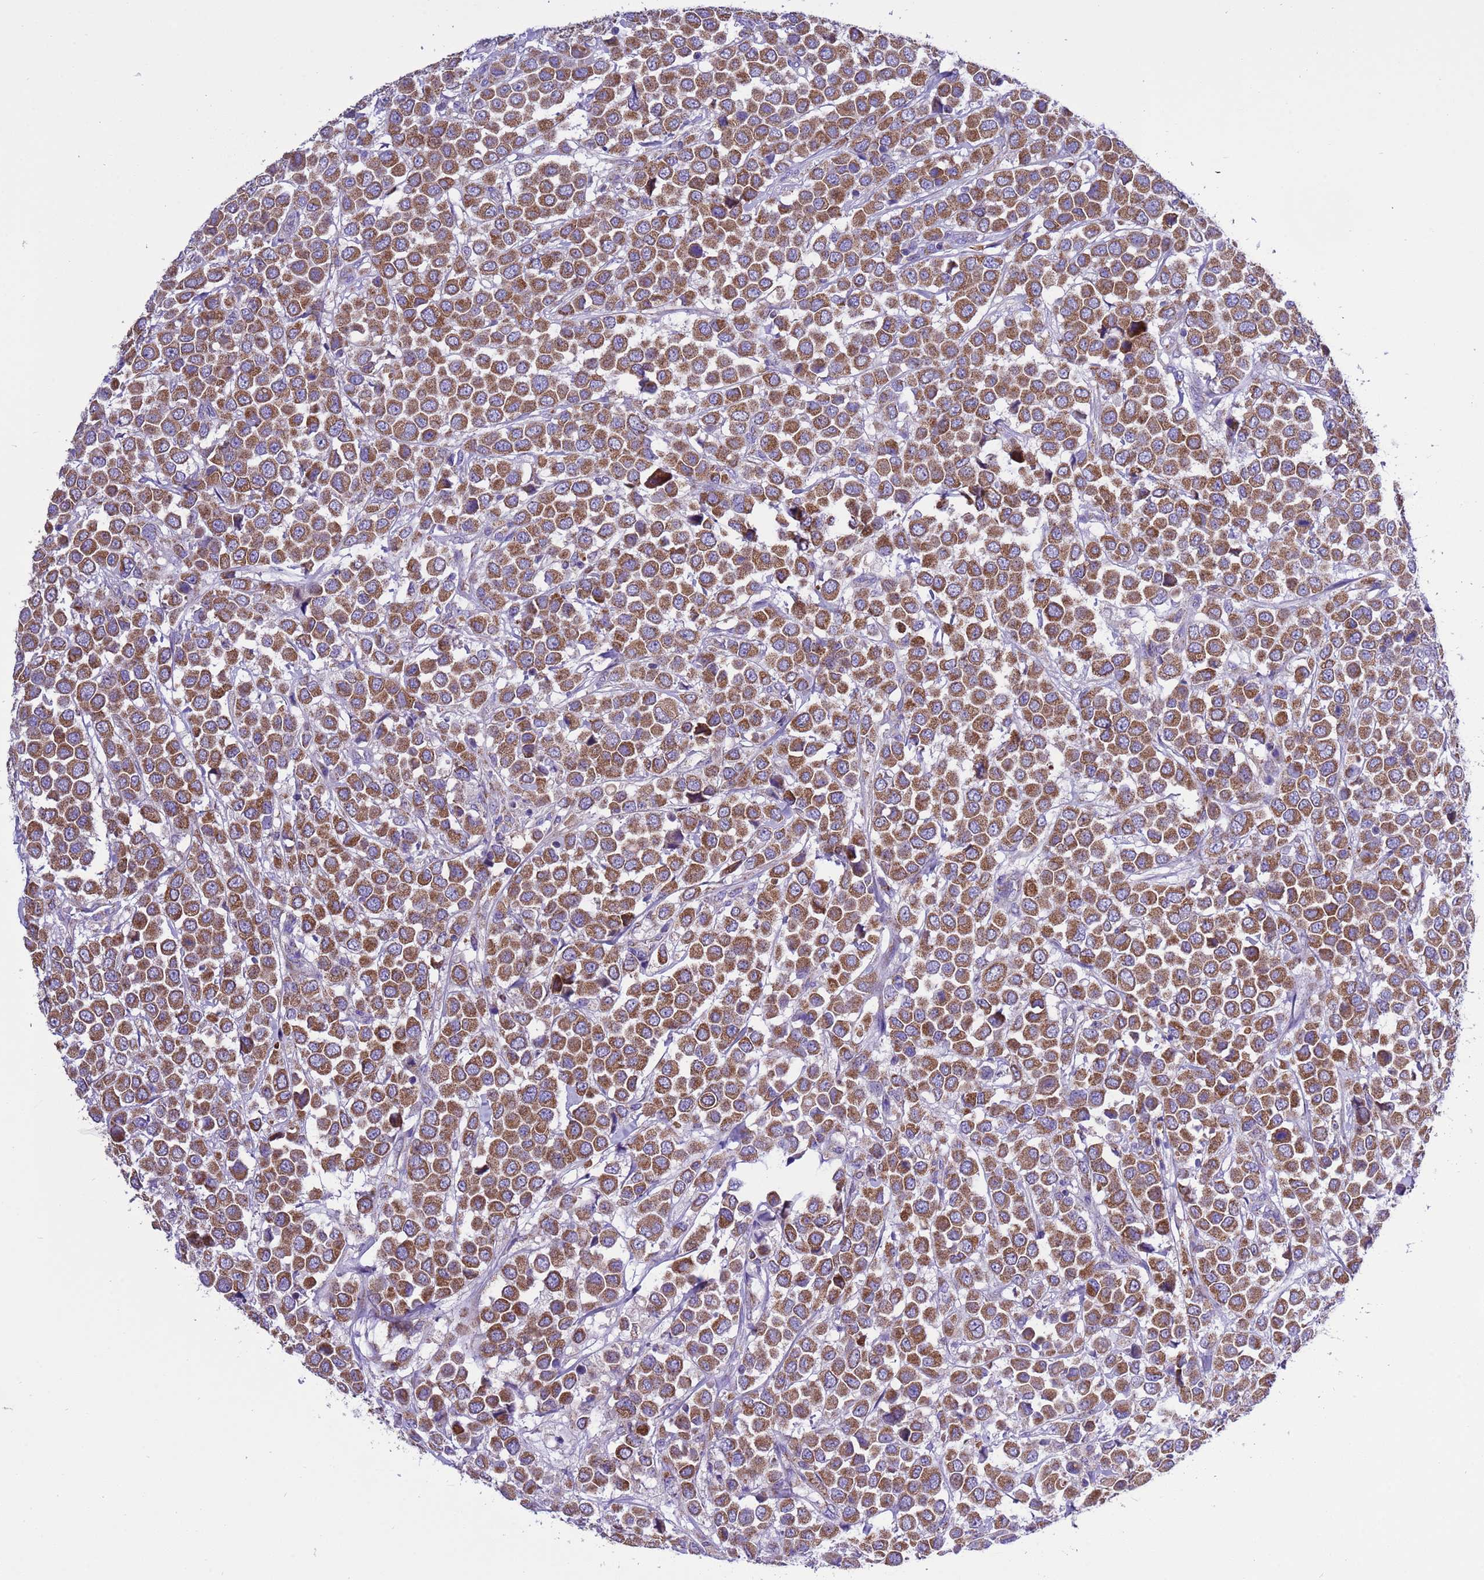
{"staining": {"intensity": "moderate", "quantity": ">75%", "location": "cytoplasmic/membranous"}, "tissue": "breast cancer", "cell_type": "Tumor cells", "image_type": "cancer", "snomed": [{"axis": "morphology", "description": "Duct carcinoma"}, {"axis": "topography", "description": "Breast"}], "caption": "Immunohistochemical staining of human breast cancer (infiltrating ductal carcinoma) displays medium levels of moderate cytoplasmic/membranous protein expression in about >75% of tumor cells.", "gene": "CCDC191", "patient": {"sex": "female", "age": 61}}